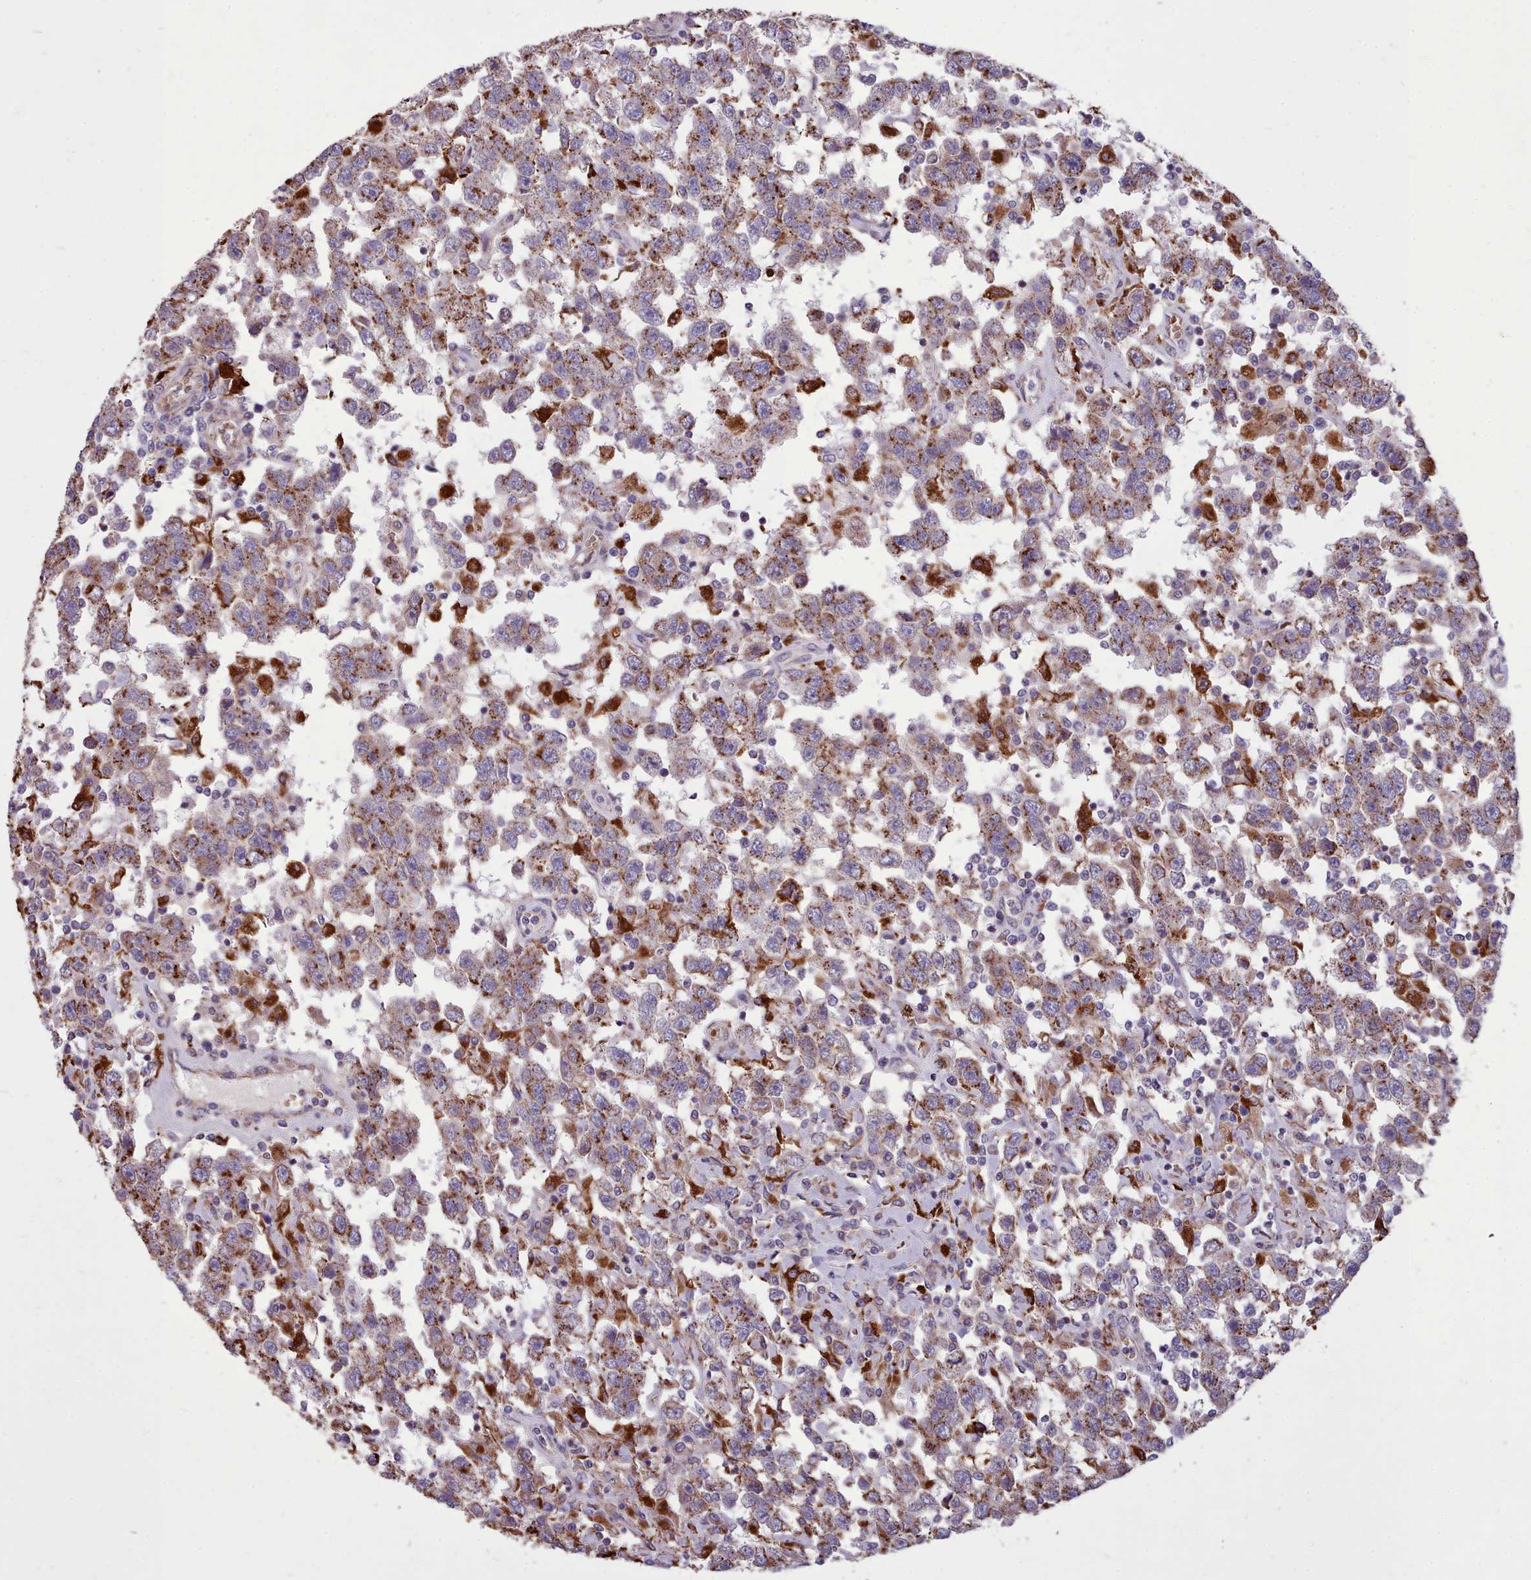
{"staining": {"intensity": "moderate", "quantity": ">75%", "location": "cytoplasmic/membranous"}, "tissue": "testis cancer", "cell_type": "Tumor cells", "image_type": "cancer", "snomed": [{"axis": "morphology", "description": "Seminoma, NOS"}, {"axis": "topography", "description": "Testis"}], "caption": "Human testis cancer (seminoma) stained with a protein marker reveals moderate staining in tumor cells.", "gene": "PACSIN3", "patient": {"sex": "male", "age": 41}}